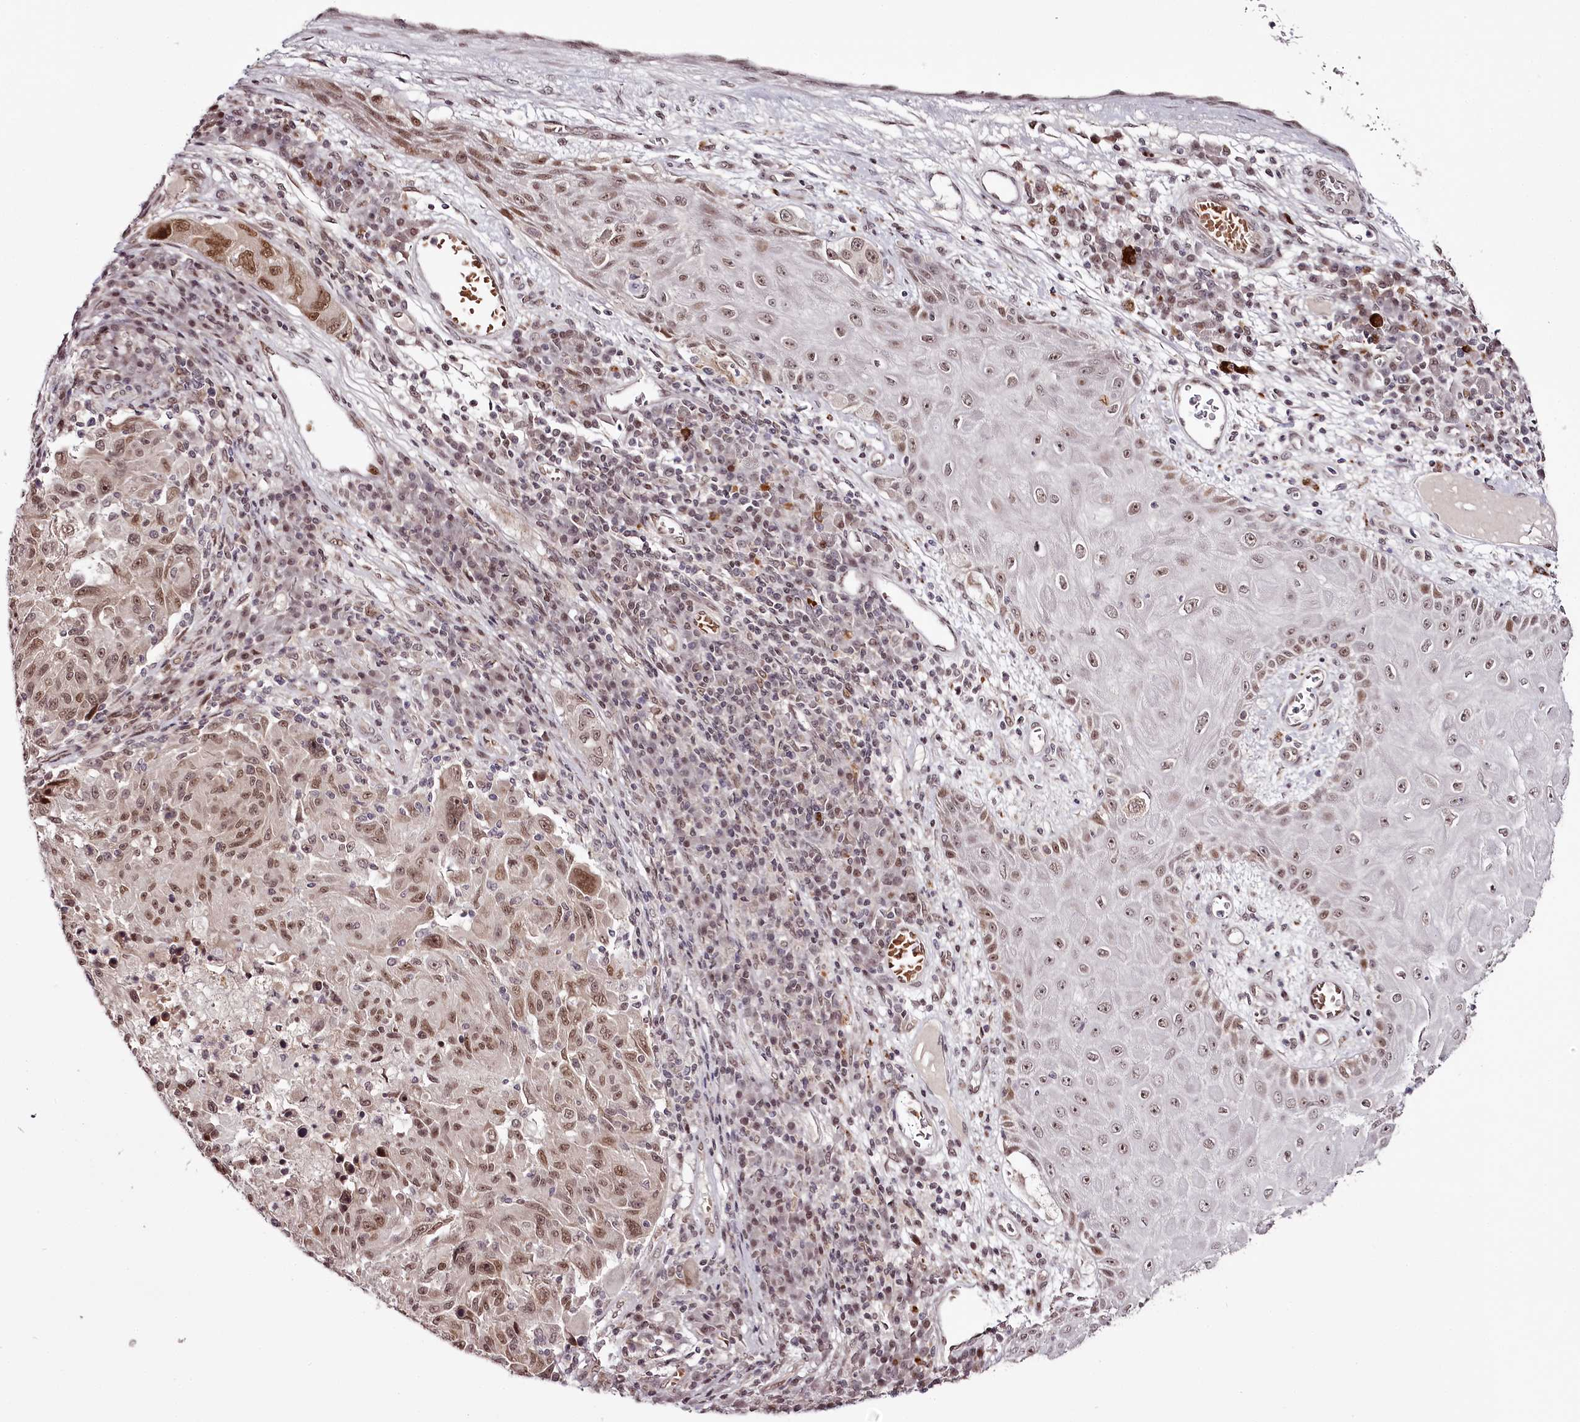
{"staining": {"intensity": "moderate", "quantity": ">75%", "location": "nuclear"}, "tissue": "melanoma", "cell_type": "Tumor cells", "image_type": "cancer", "snomed": [{"axis": "morphology", "description": "Malignant melanoma, NOS"}, {"axis": "topography", "description": "Skin"}], "caption": "Protein positivity by immunohistochemistry reveals moderate nuclear expression in about >75% of tumor cells in melanoma. (DAB = brown stain, brightfield microscopy at high magnification).", "gene": "THYN1", "patient": {"sex": "male", "age": 53}}